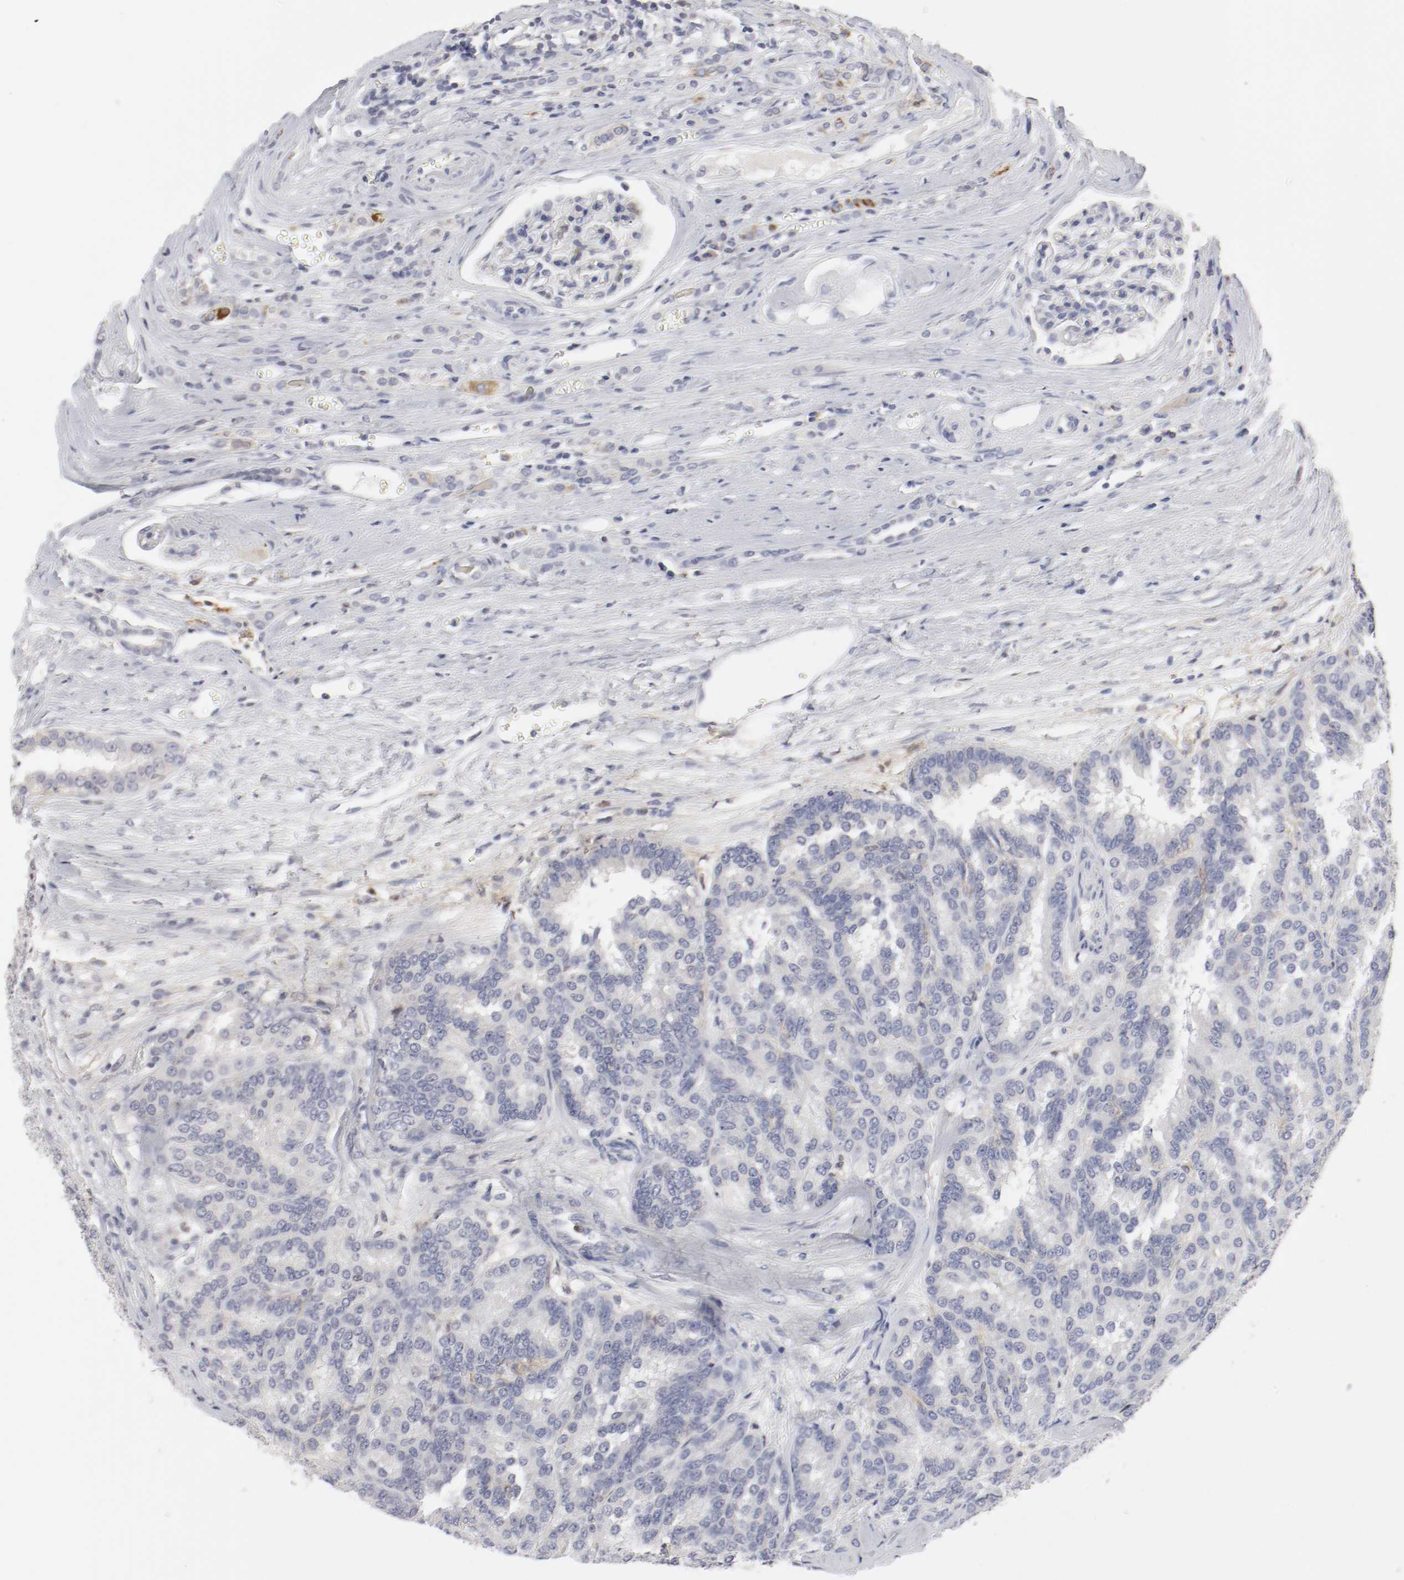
{"staining": {"intensity": "weak", "quantity": "<25%", "location": "cytoplasmic/membranous"}, "tissue": "renal cancer", "cell_type": "Tumor cells", "image_type": "cancer", "snomed": [{"axis": "morphology", "description": "Adenocarcinoma, NOS"}, {"axis": "topography", "description": "Kidney"}], "caption": "An immunohistochemistry micrograph of renal cancer is shown. There is no staining in tumor cells of renal cancer.", "gene": "ITGAX", "patient": {"sex": "male", "age": 46}}